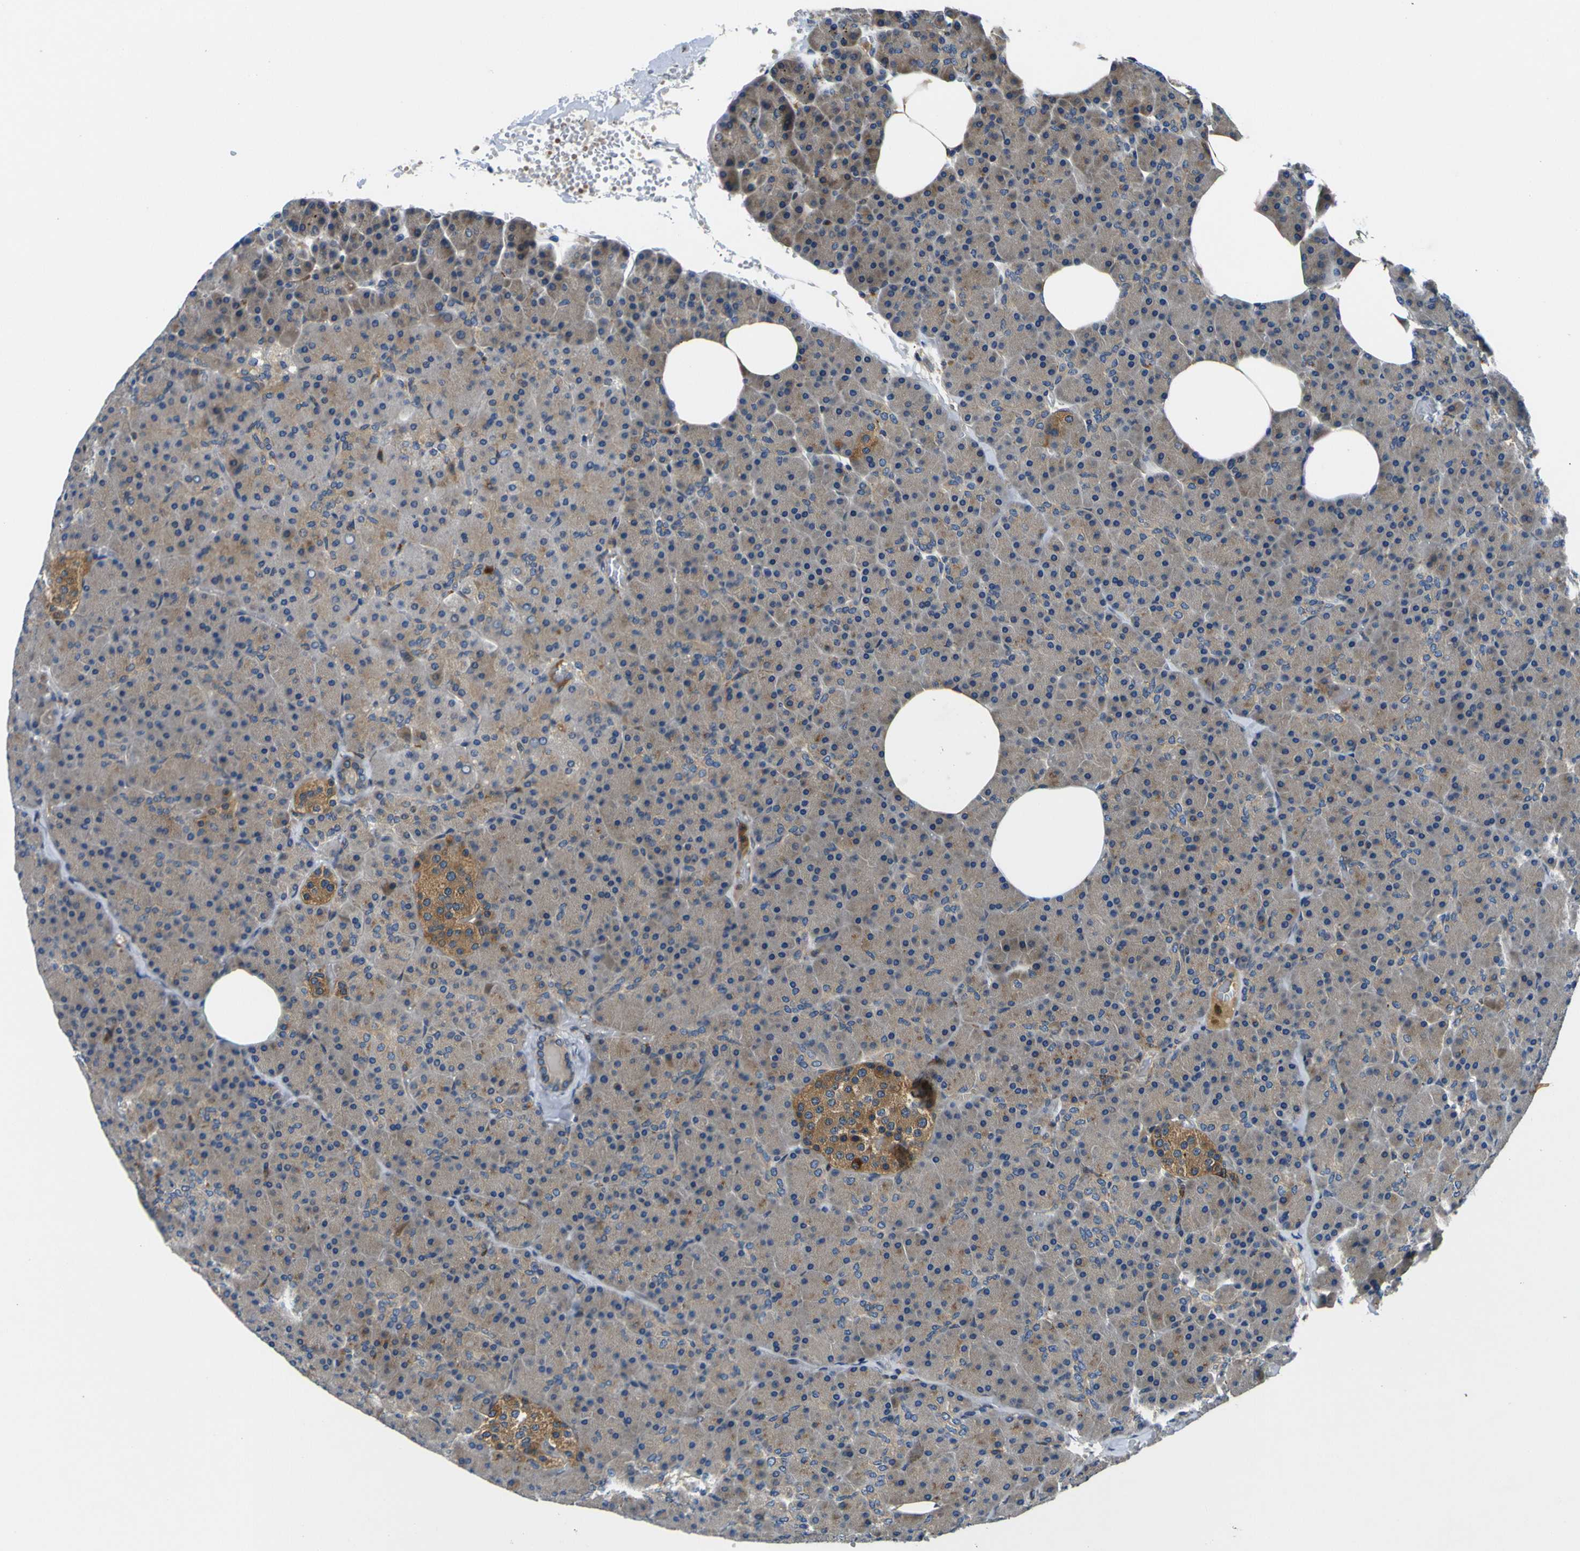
{"staining": {"intensity": "weak", "quantity": ">75%", "location": "cytoplasmic/membranous"}, "tissue": "pancreas", "cell_type": "Exocrine glandular cells", "image_type": "normal", "snomed": [{"axis": "morphology", "description": "Normal tissue, NOS"}, {"axis": "topography", "description": "Pancreas"}], "caption": "Normal pancreas displays weak cytoplasmic/membranous expression in about >75% of exocrine glandular cells, visualized by immunohistochemistry. Immunohistochemistry stains the protein in brown and the nuclei are stained blue.", "gene": "RAB1B", "patient": {"sex": "female", "age": 35}}